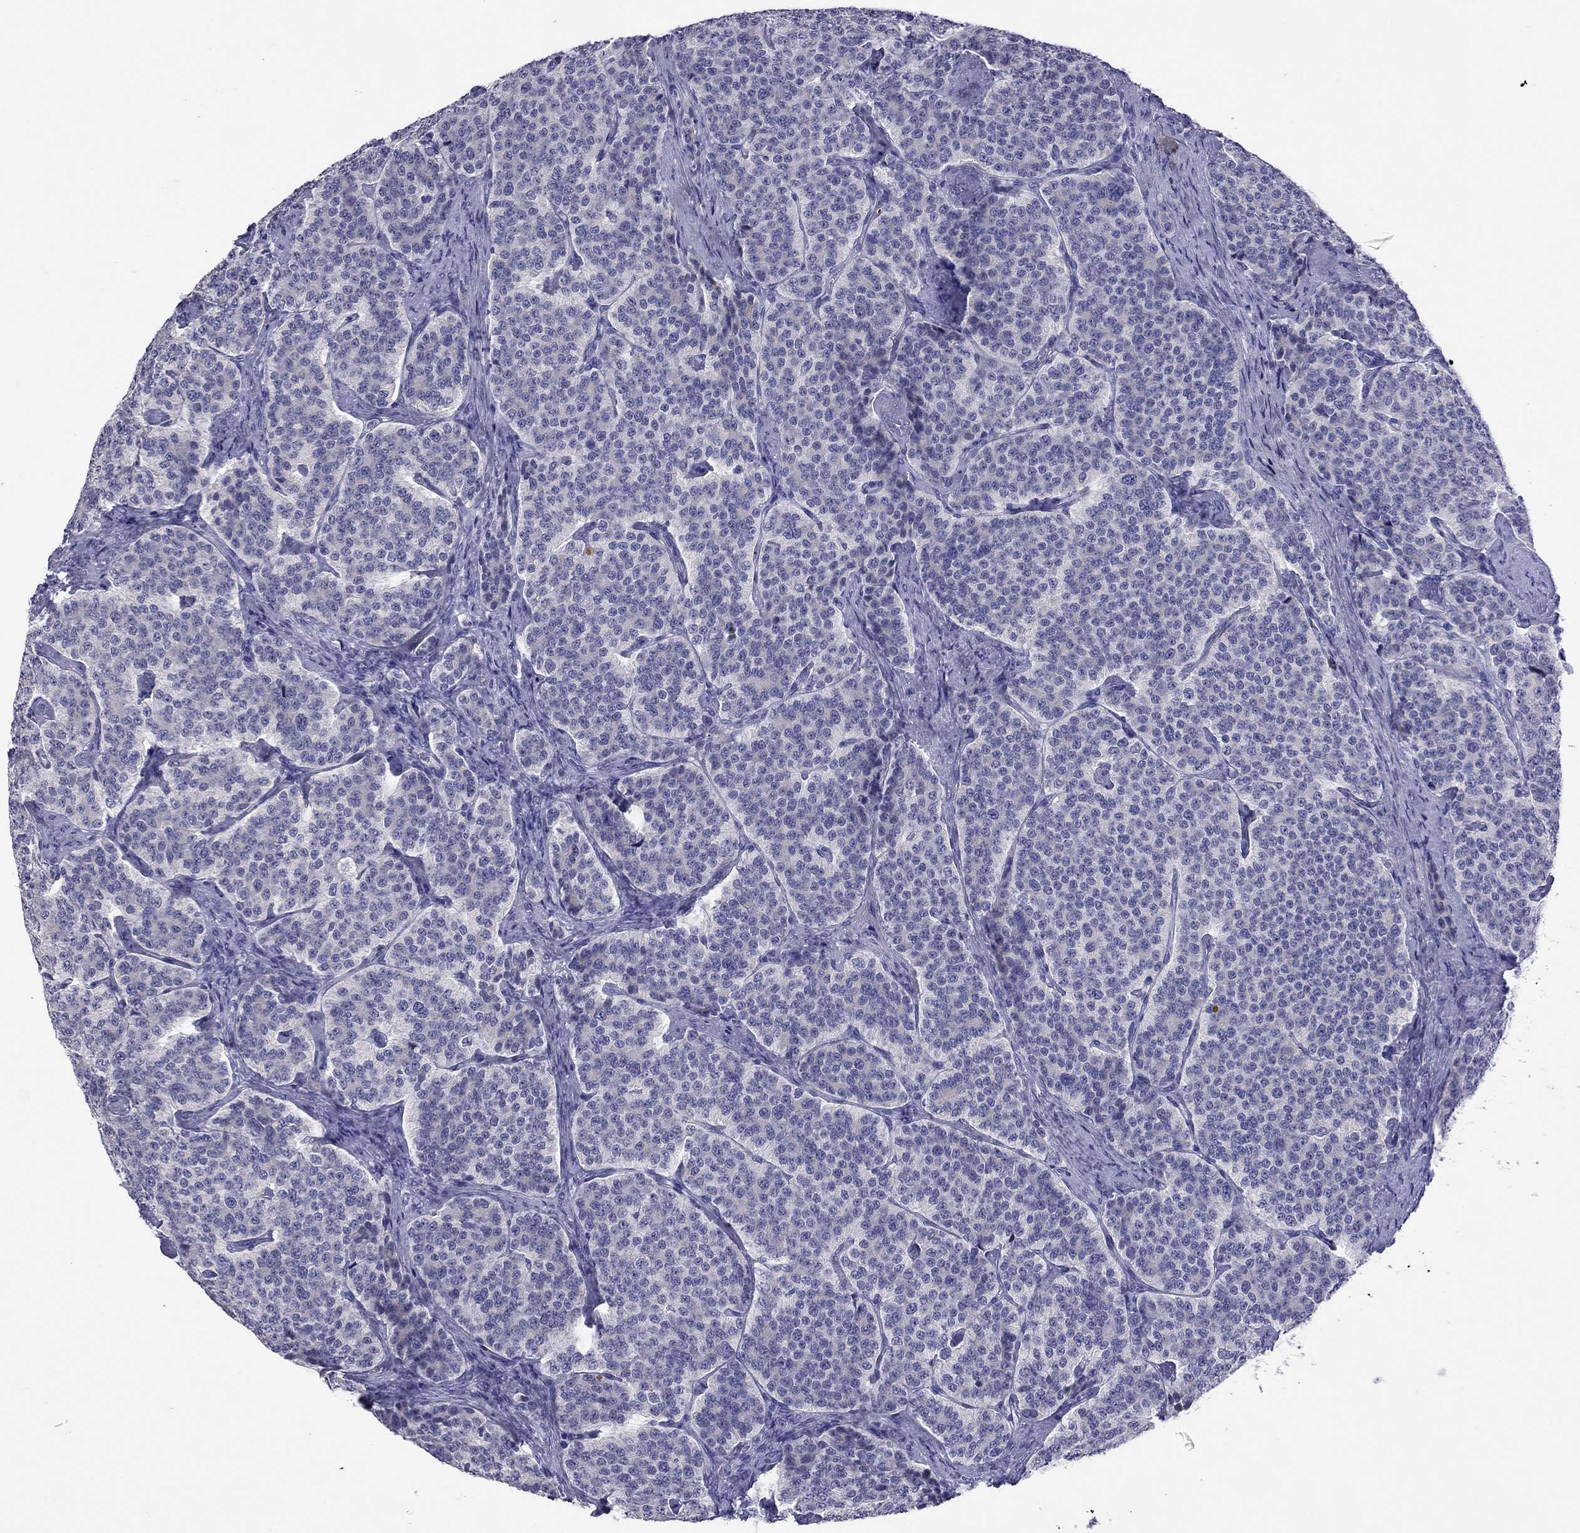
{"staining": {"intensity": "negative", "quantity": "none", "location": "none"}, "tissue": "carcinoid", "cell_type": "Tumor cells", "image_type": "cancer", "snomed": [{"axis": "morphology", "description": "Carcinoid, malignant, NOS"}, {"axis": "topography", "description": "Small intestine"}], "caption": "High power microscopy photomicrograph of an immunohistochemistry micrograph of malignant carcinoid, revealing no significant expression in tumor cells.", "gene": "COL9A1", "patient": {"sex": "female", "age": 58}}